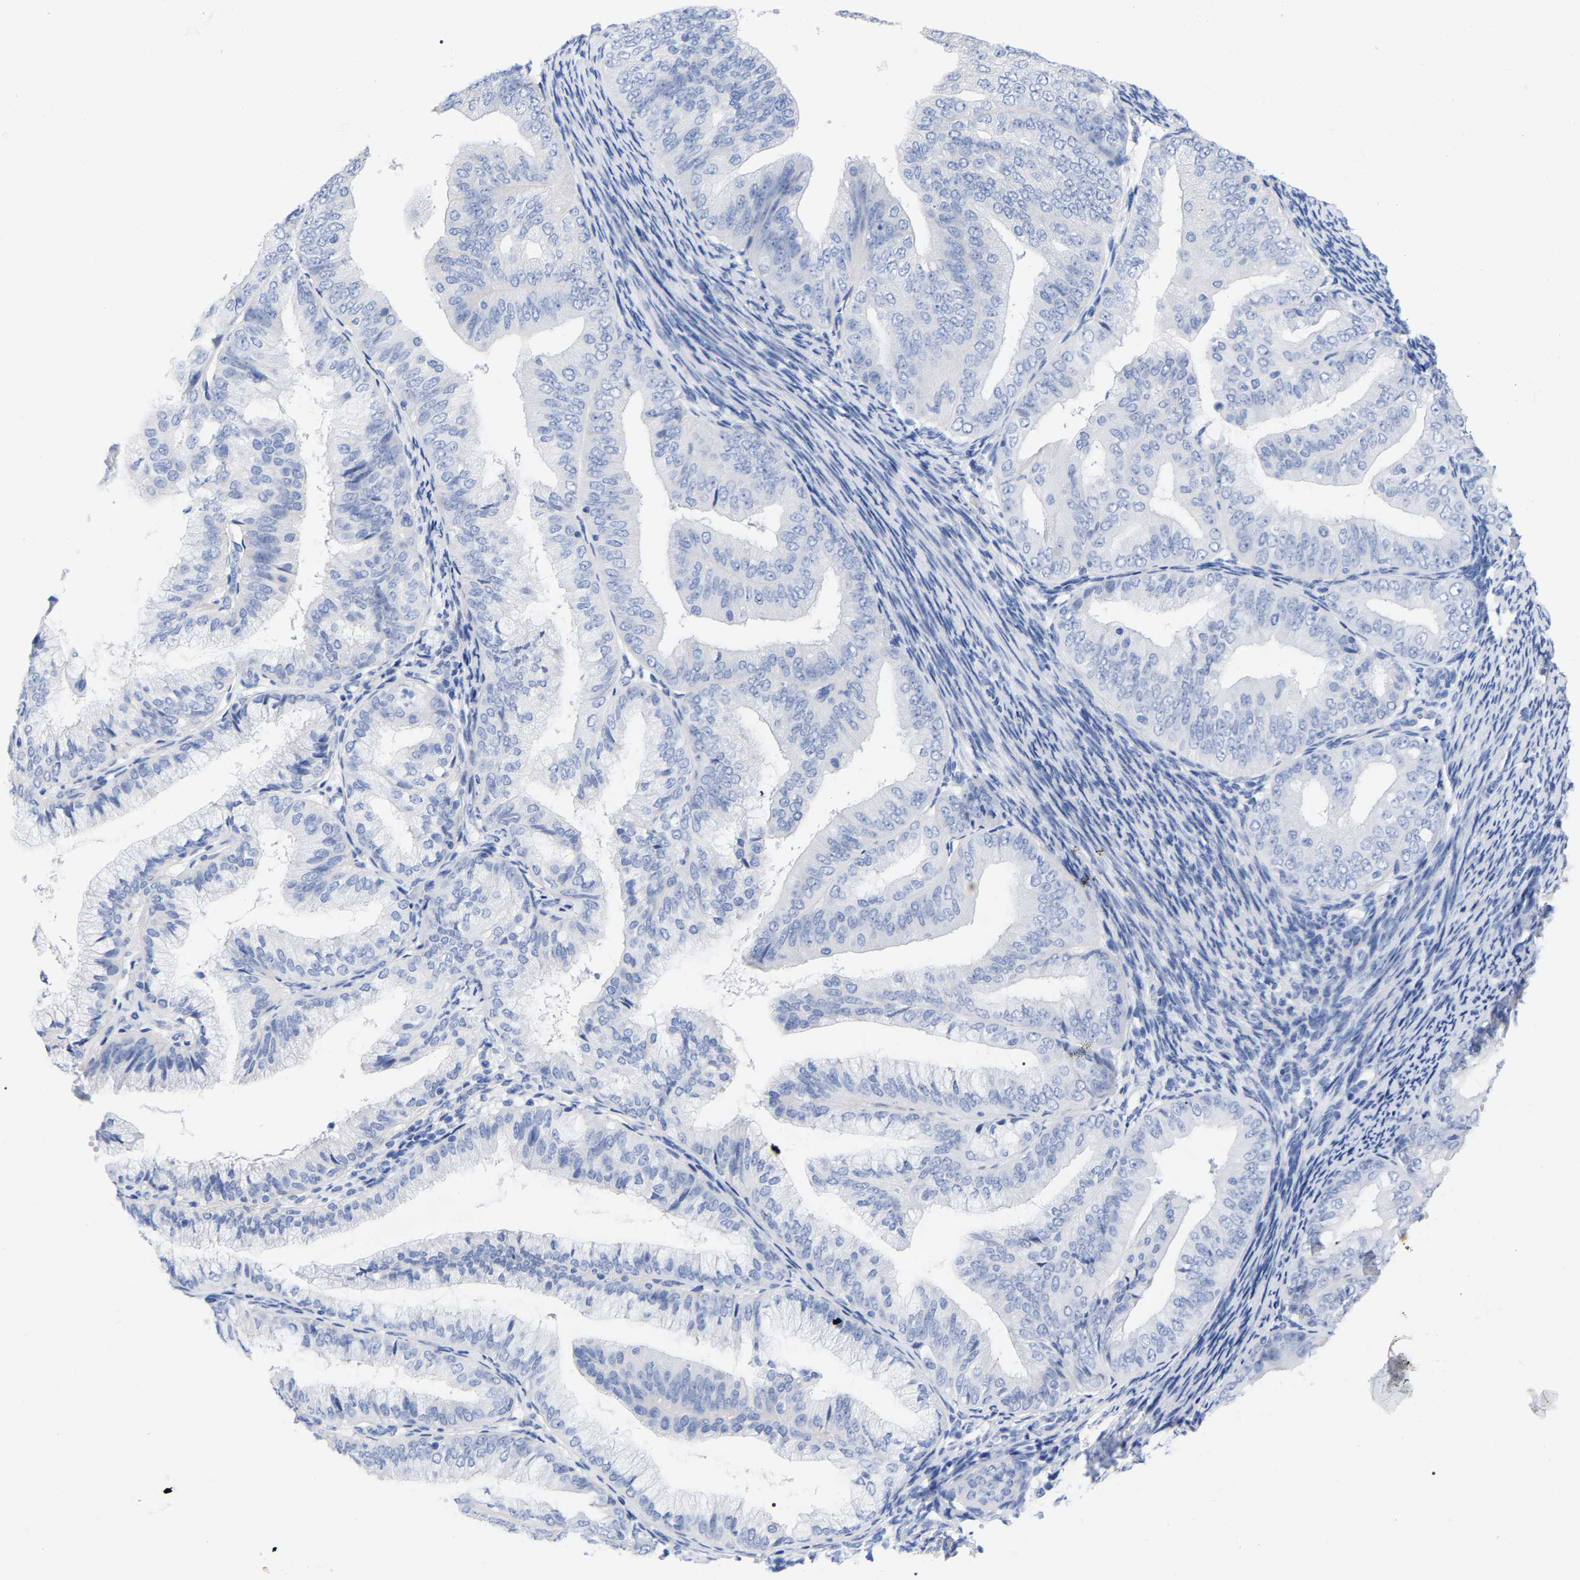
{"staining": {"intensity": "negative", "quantity": "none", "location": "none"}, "tissue": "endometrial cancer", "cell_type": "Tumor cells", "image_type": "cancer", "snomed": [{"axis": "morphology", "description": "Adenocarcinoma, NOS"}, {"axis": "topography", "description": "Endometrium"}], "caption": "Immunohistochemistry photomicrograph of human endometrial cancer stained for a protein (brown), which reveals no positivity in tumor cells.", "gene": "HAPLN1", "patient": {"sex": "female", "age": 63}}